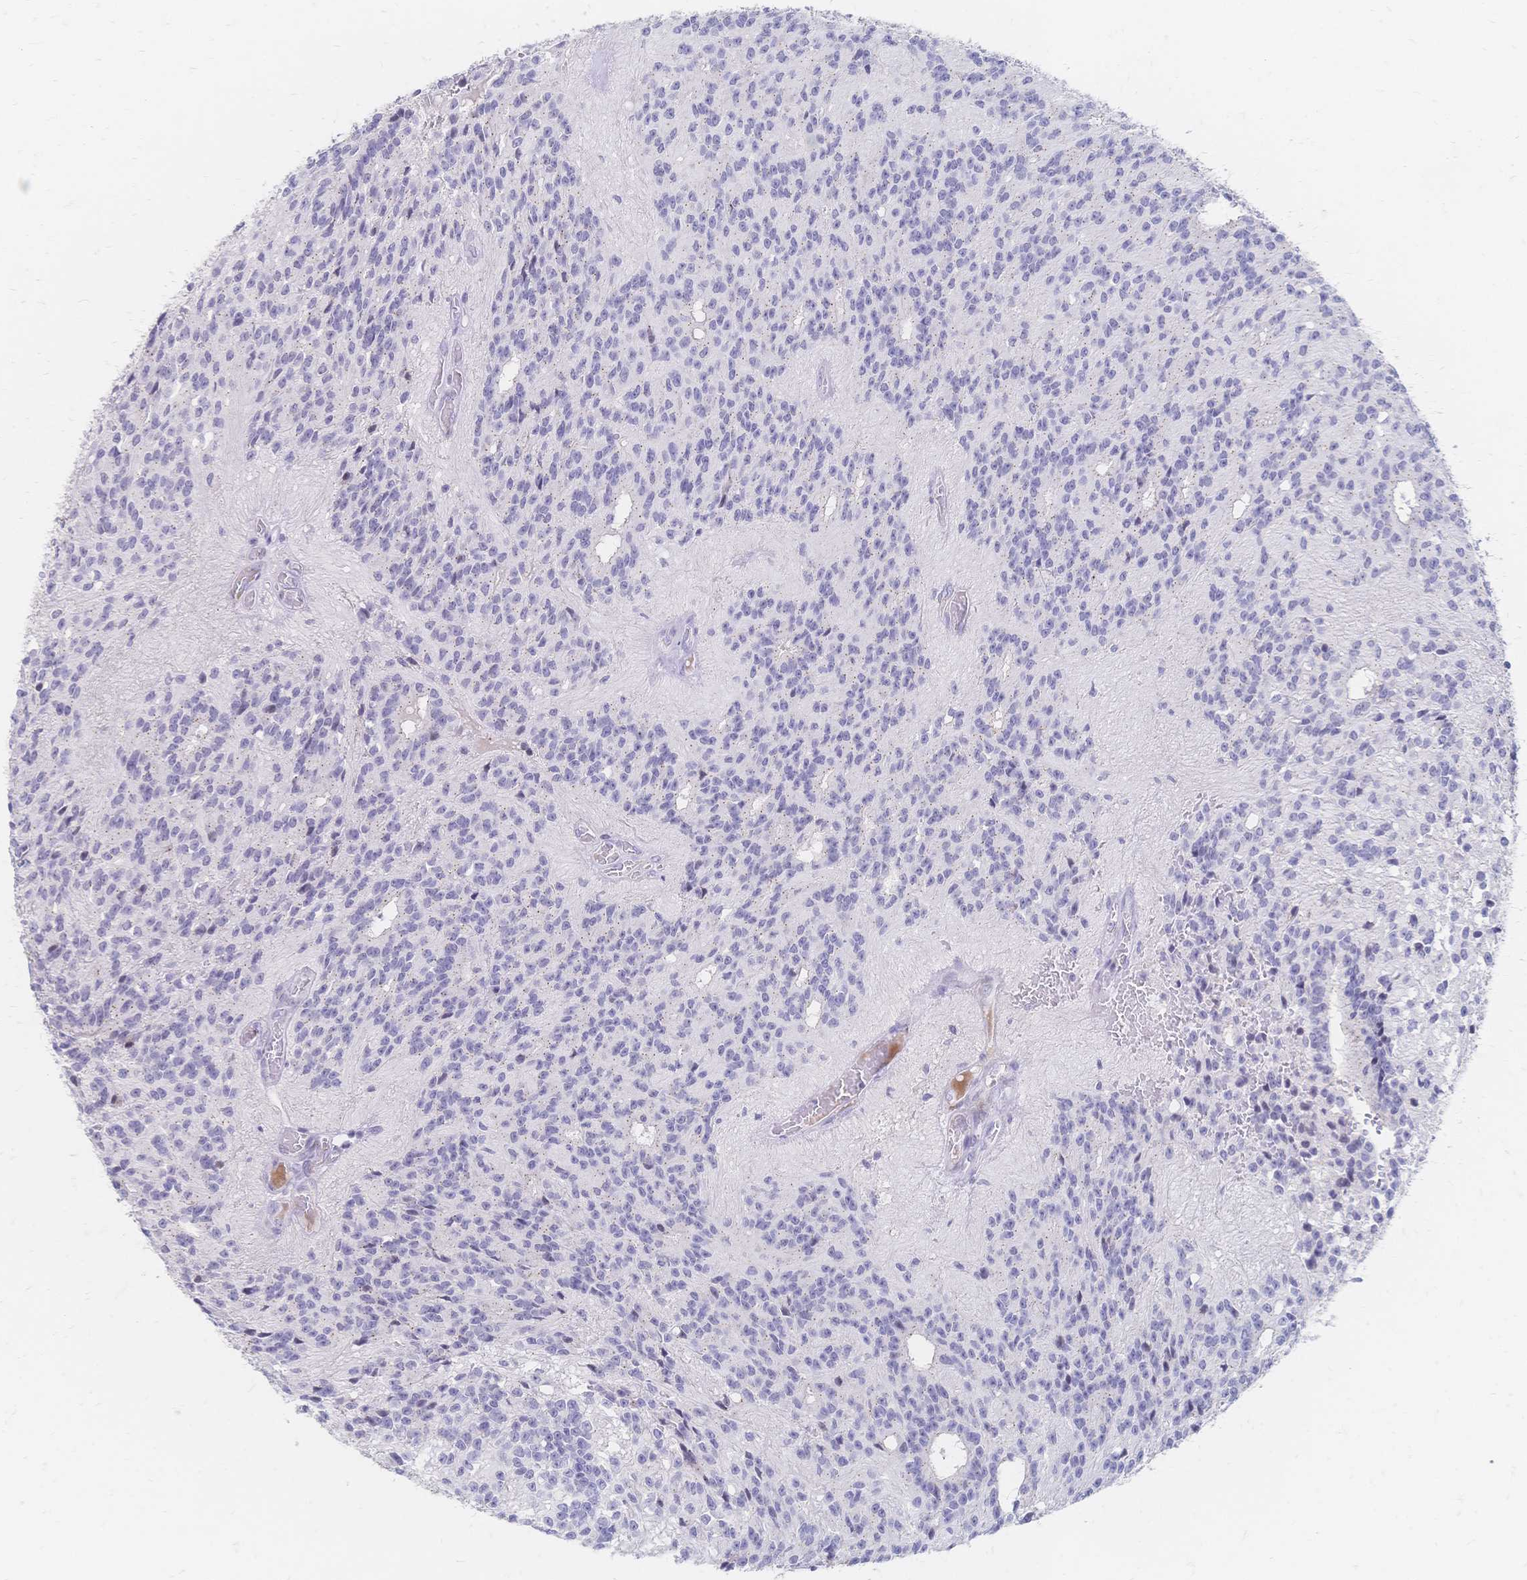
{"staining": {"intensity": "negative", "quantity": "none", "location": "none"}, "tissue": "glioma", "cell_type": "Tumor cells", "image_type": "cancer", "snomed": [{"axis": "morphology", "description": "Glioma, malignant, Low grade"}, {"axis": "topography", "description": "Brain"}], "caption": "Tumor cells are negative for brown protein staining in malignant glioma (low-grade).", "gene": "PSORS1C2", "patient": {"sex": "male", "age": 31}}